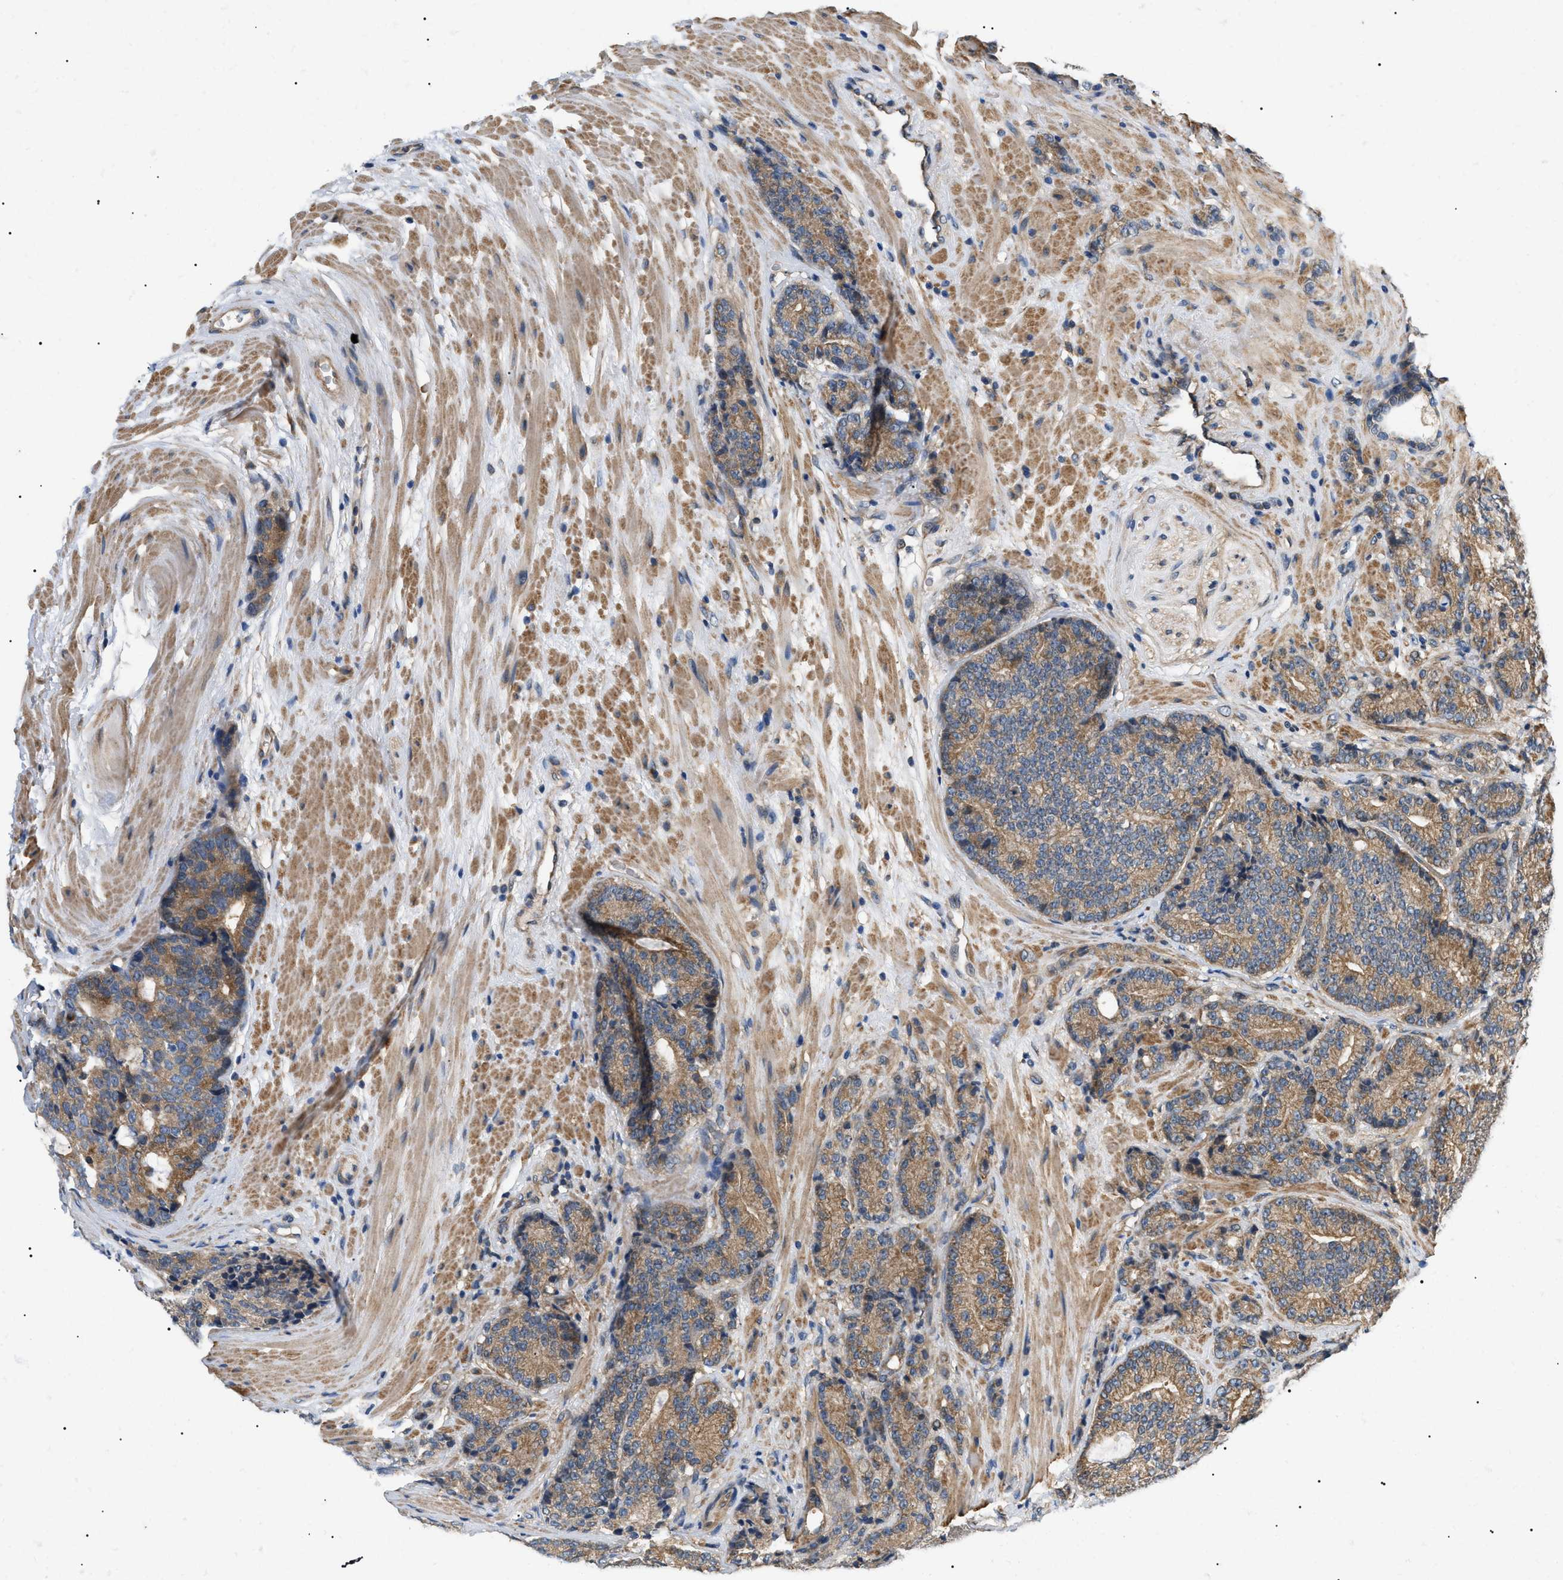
{"staining": {"intensity": "moderate", "quantity": ">75%", "location": "cytoplasmic/membranous"}, "tissue": "prostate cancer", "cell_type": "Tumor cells", "image_type": "cancer", "snomed": [{"axis": "morphology", "description": "Adenocarcinoma, High grade"}, {"axis": "topography", "description": "Prostate"}], "caption": "DAB (3,3'-diaminobenzidine) immunohistochemical staining of human prostate adenocarcinoma (high-grade) exhibits moderate cytoplasmic/membranous protein staining in about >75% of tumor cells.", "gene": "PPM1B", "patient": {"sex": "male", "age": 61}}